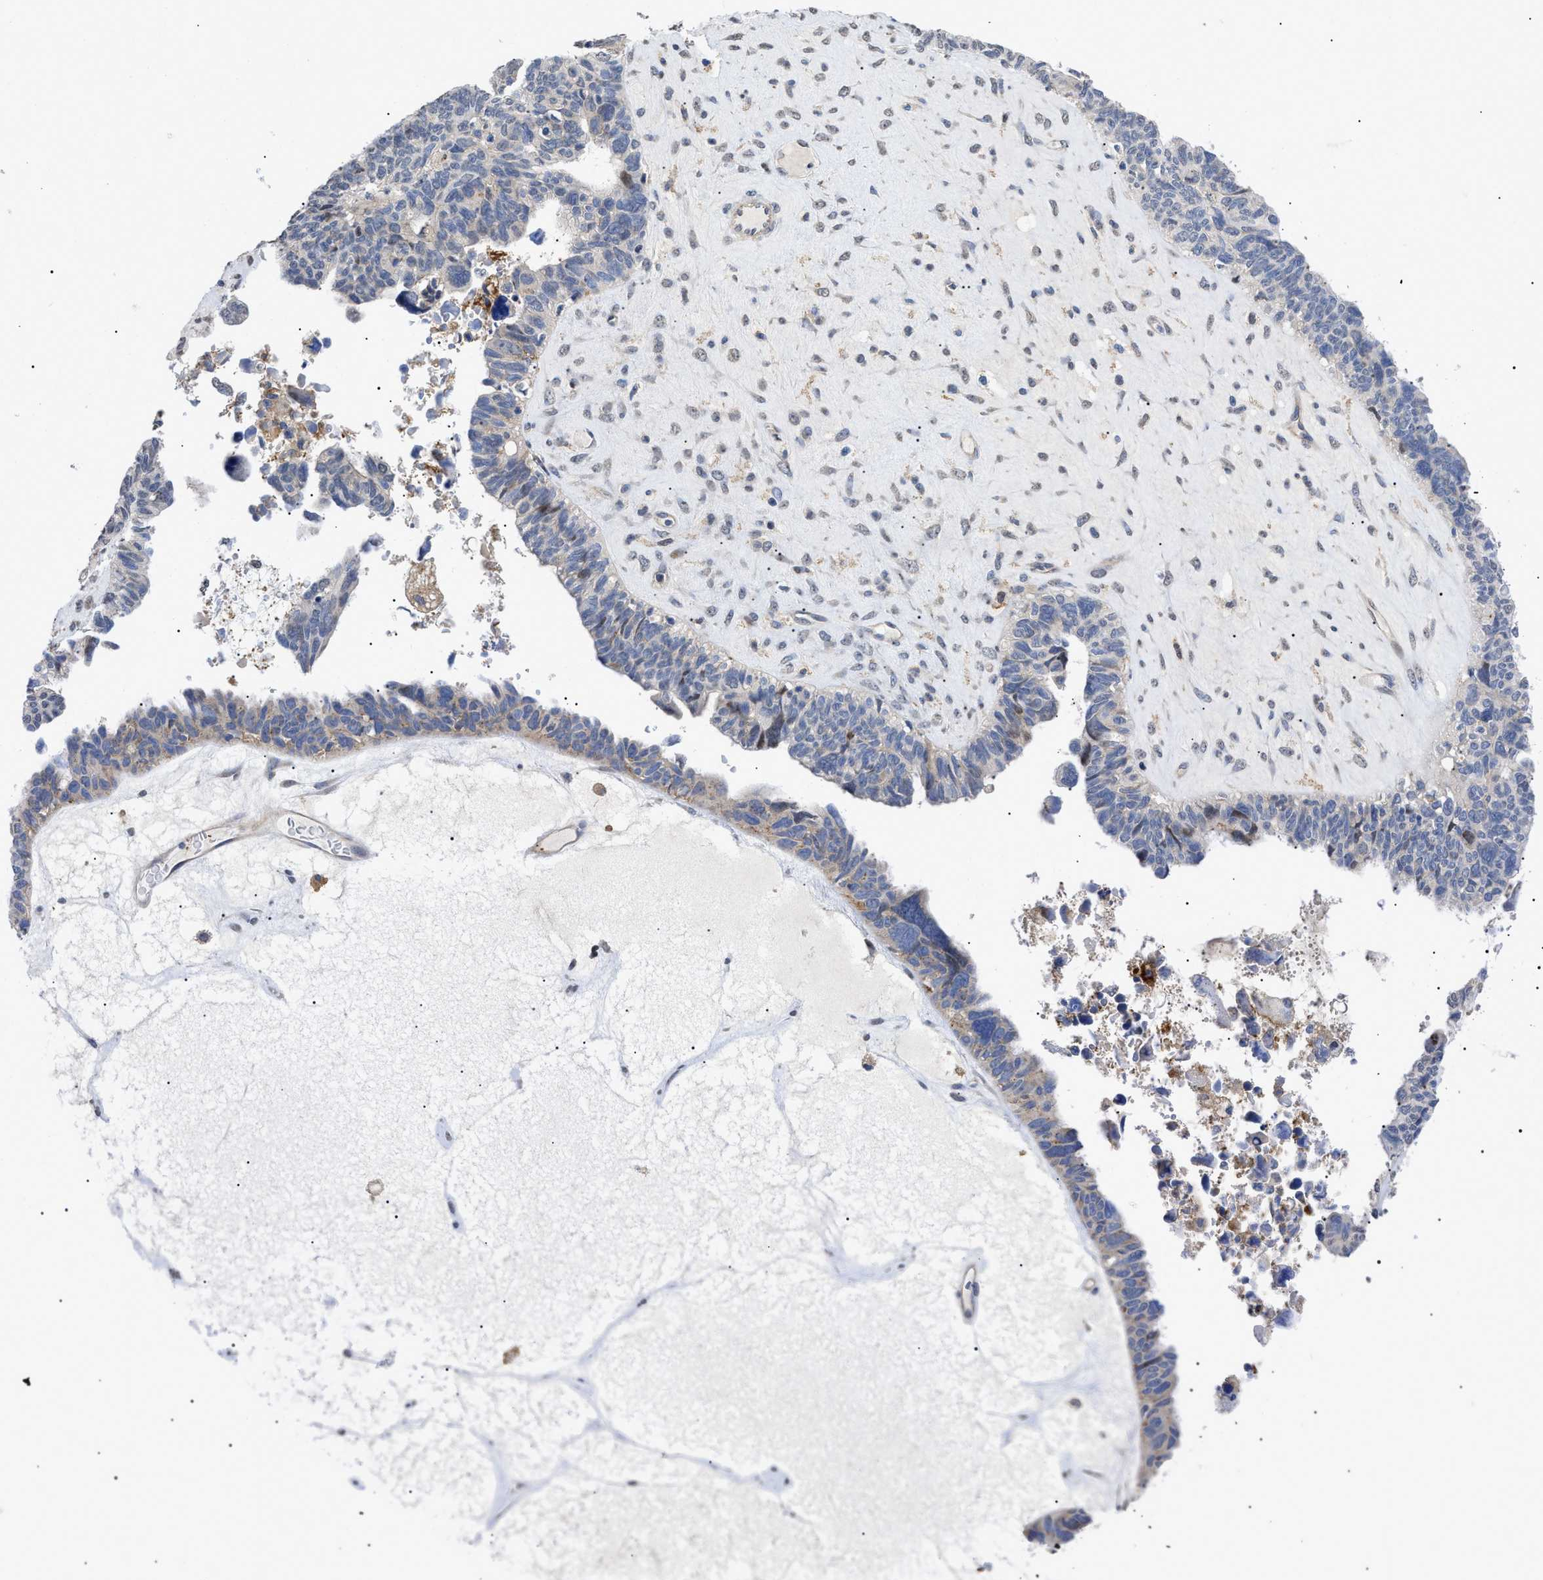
{"staining": {"intensity": "negative", "quantity": "none", "location": "none"}, "tissue": "ovarian cancer", "cell_type": "Tumor cells", "image_type": "cancer", "snomed": [{"axis": "morphology", "description": "Cystadenocarcinoma, serous, NOS"}, {"axis": "topography", "description": "Ovary"}], "caption": "Immunohistochemistry of ovarian cancer (serous cystadenocarcinoma) exhibits no expression in tumor cells.", "gene": "SFXN5", "patient": {"sex": "female", "age": 79}}